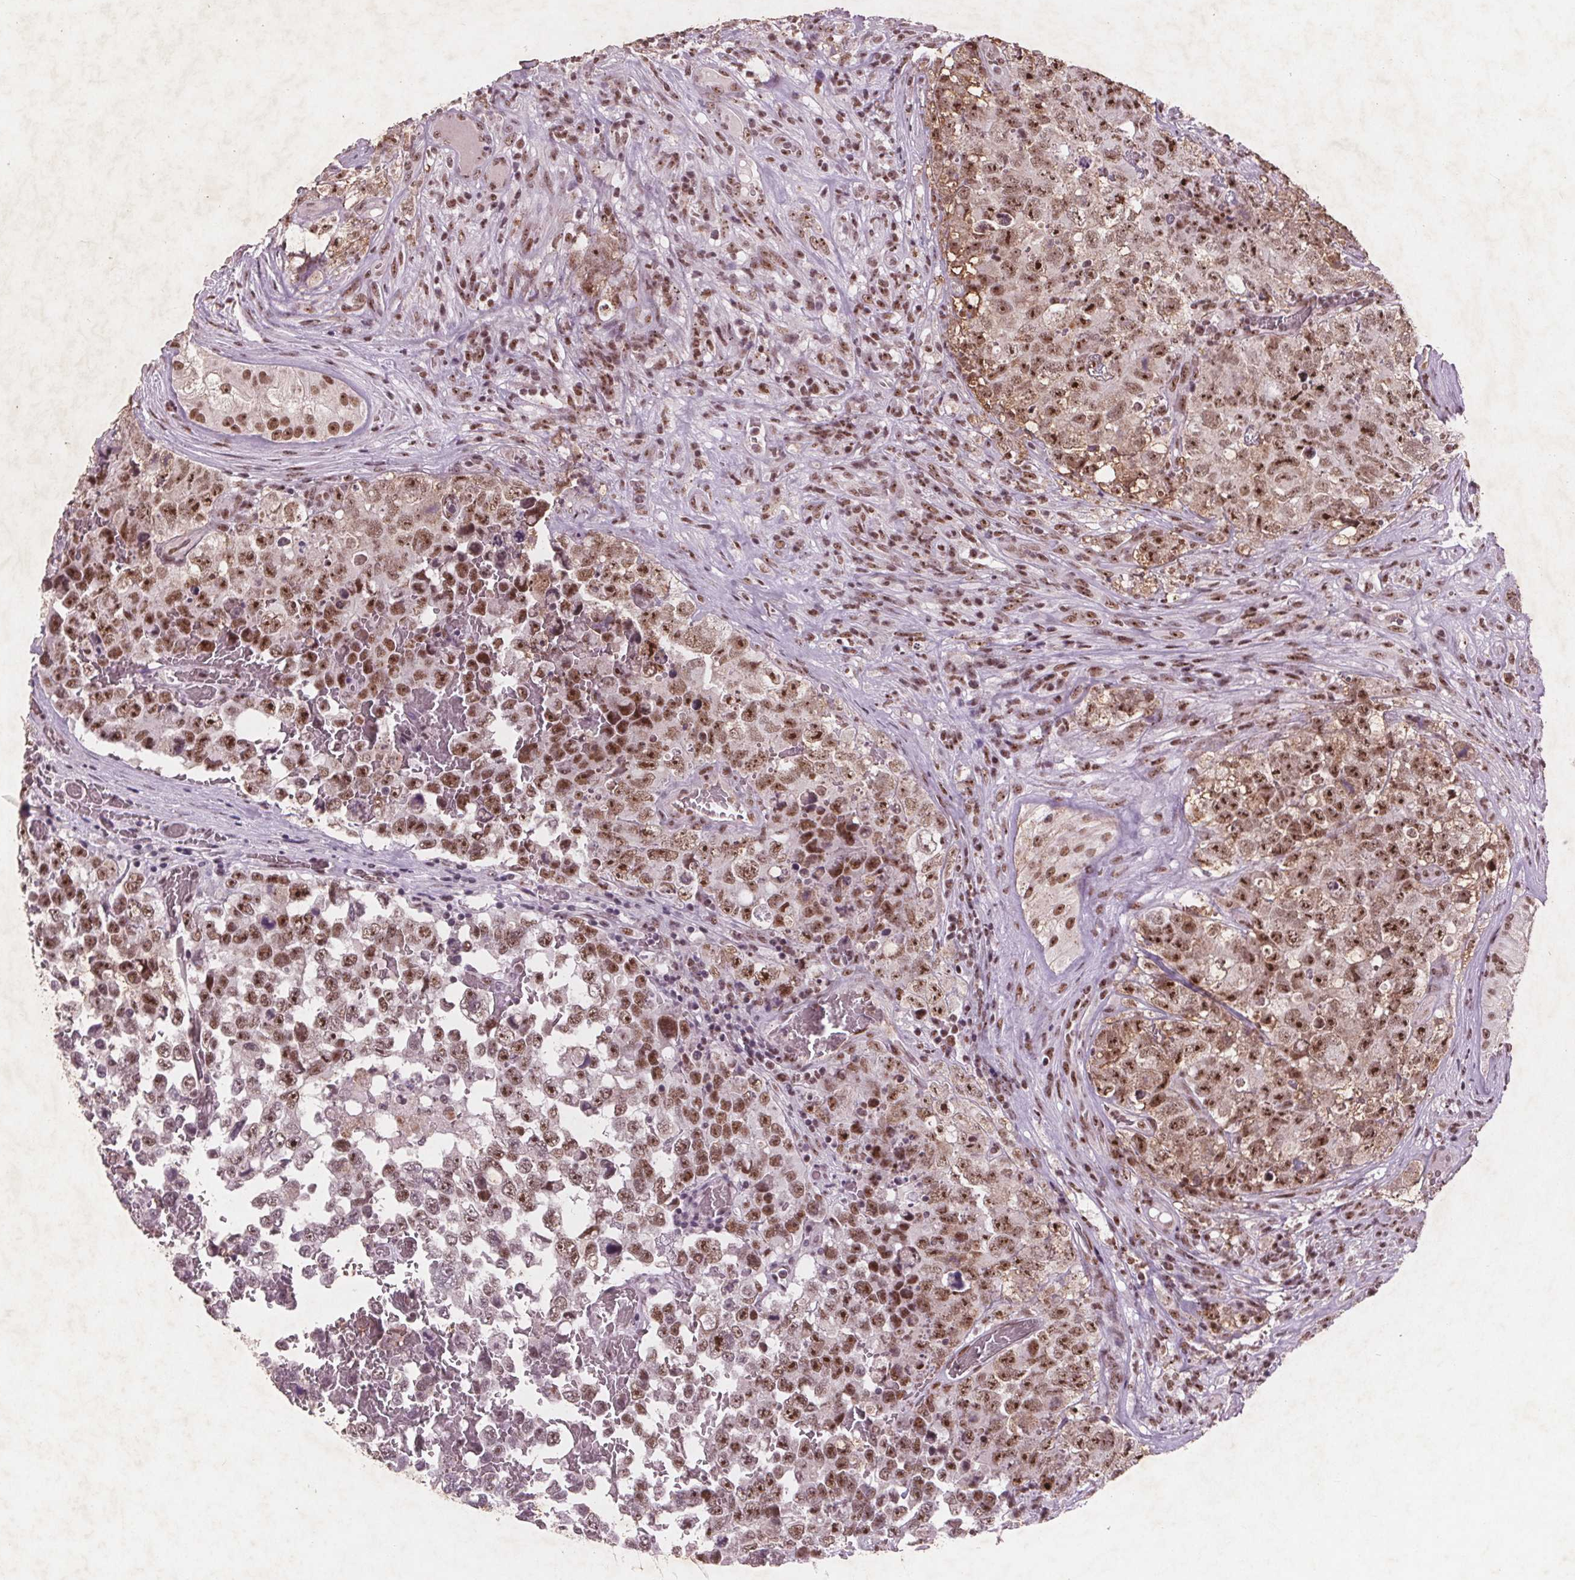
{"staining": {"intensity": "moderate", "quantity": ">75%", "location": "nuclear"}, "tissue": "testis cancer", "cell_type": "Tumor cells", "image_type": "cancer", "snomed": [{"axis": "morphology", "description": "Carcinoma, Embryonal, NOS"}, {"axis": "topography", "description": "Testis"}], "caption": "Immunohistochemical staining of testis cancer demonstrates medium levels of moderate nuclear expression in about >75% of tumor cells.", "gene": "RPS6KA2", "patient": {"sex": "male", "age": 18}}